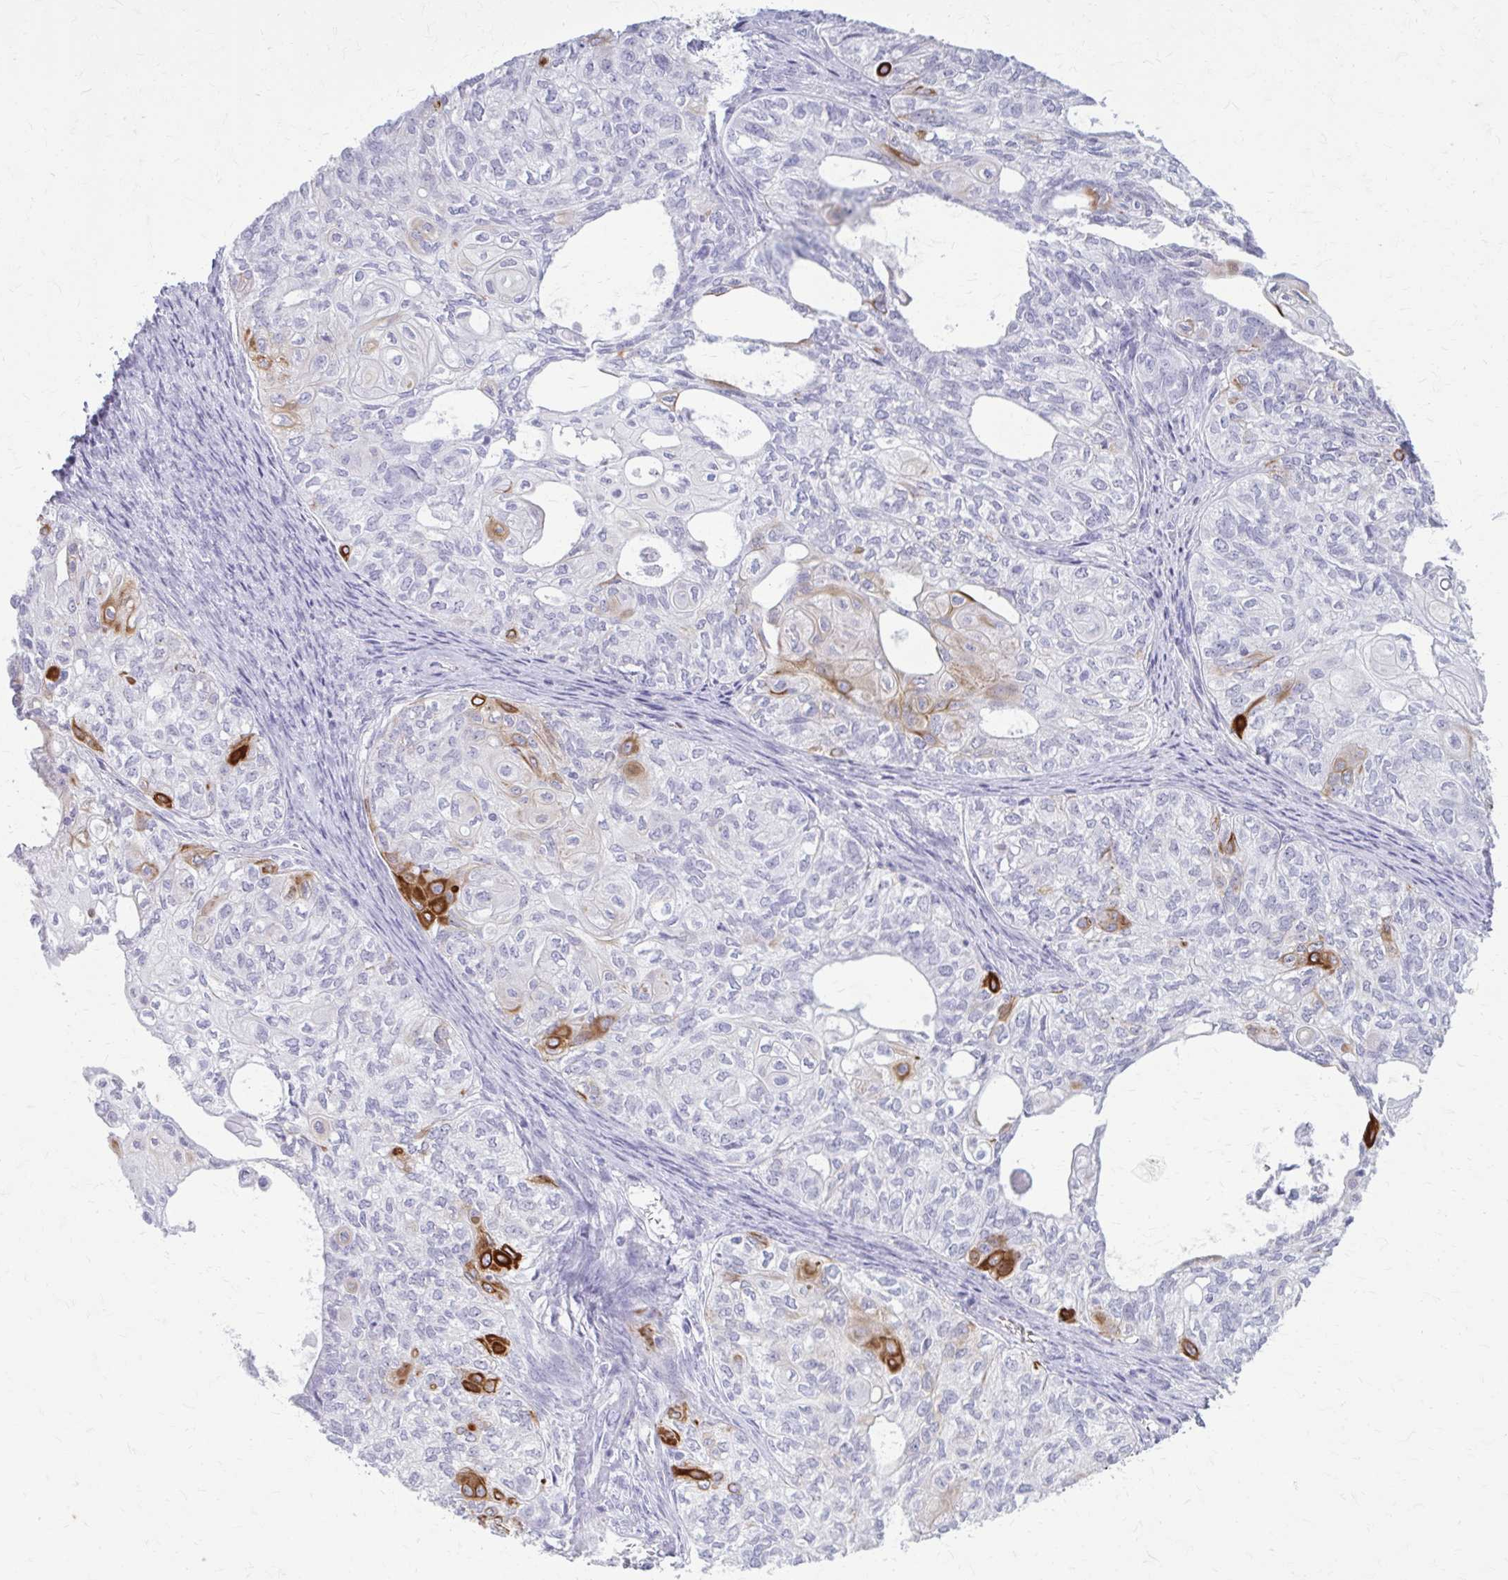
{"staining": {"intensity": "negative", "quantity": "none", "location": "none"}, "tissue": "ovarian cancer", "cell_type": "Tumor cells", "image_type": "cancer", "snomed": [{"axis": "morphology", "description": "Carcinoma, endometroid"}, {"axis": "topography", "description": "Ovary"}], "caption": "Immunohistochemistry (IHC) micrograph of ovarian cancer stained for a protein (brown), which reveals no positivity in tumor cells.", "gene": "KRT5", "patient": {"sex": "female", "age": 64}}